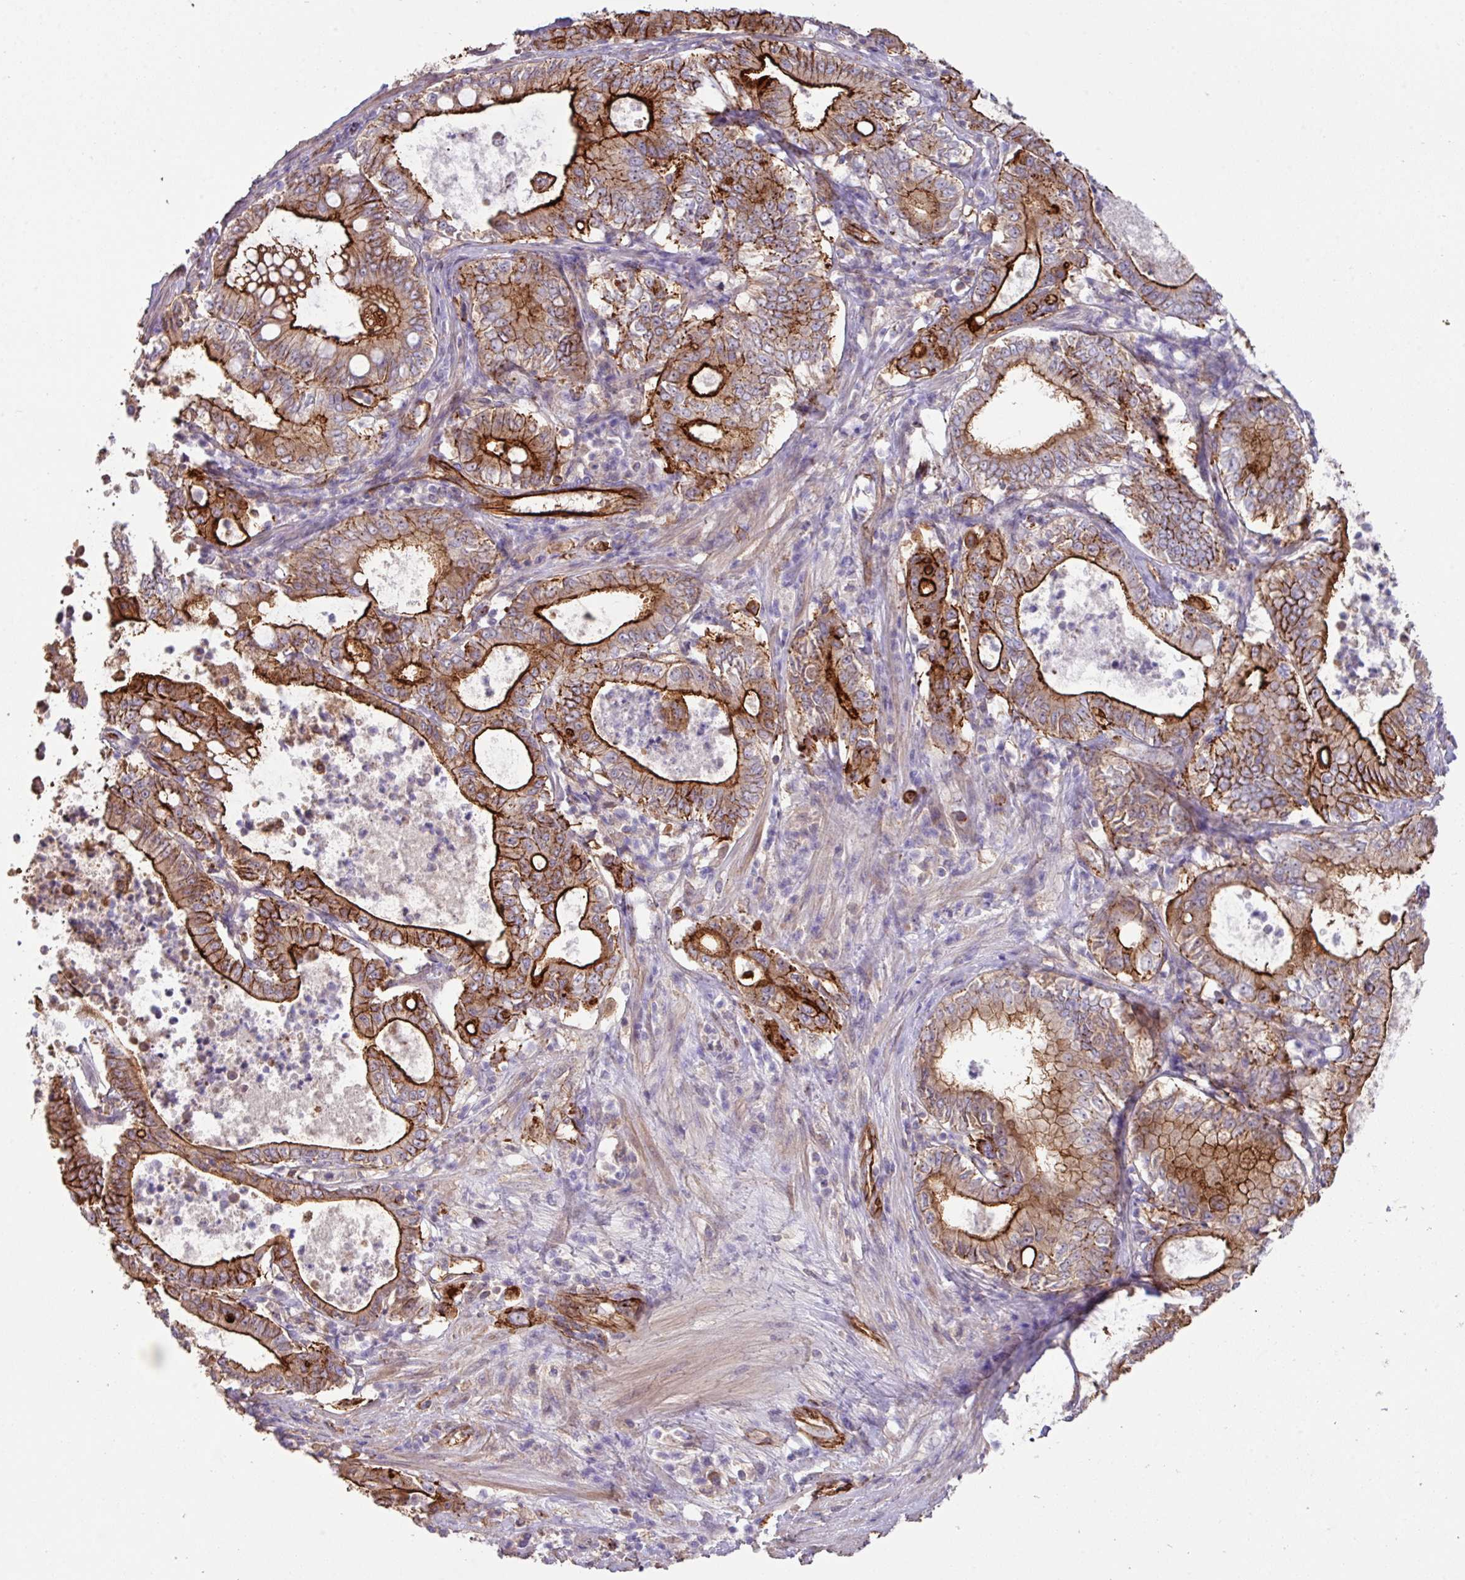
{"staining": {"intensity": "strong", "quantity": ">75%", "location": "cytoplasmic/membranous"}, "tissue": "pancreatic cancer", "cell_type": "Tumor cells", "image_type": "cancer", "snomed": [{"axis": "morphology", "description": "Adenocarcinoma, NOS"}, {"axis": "topography", "description": "Pancreas"}], "caption": "Pancreatic cancer stained for a protein (brown) demonstrates strong cytoplasmic/membranous positive positivity in about >75% of tumor cells.", "gene": "LRRC53", "patient": {"sex": "male", "age": 71}}